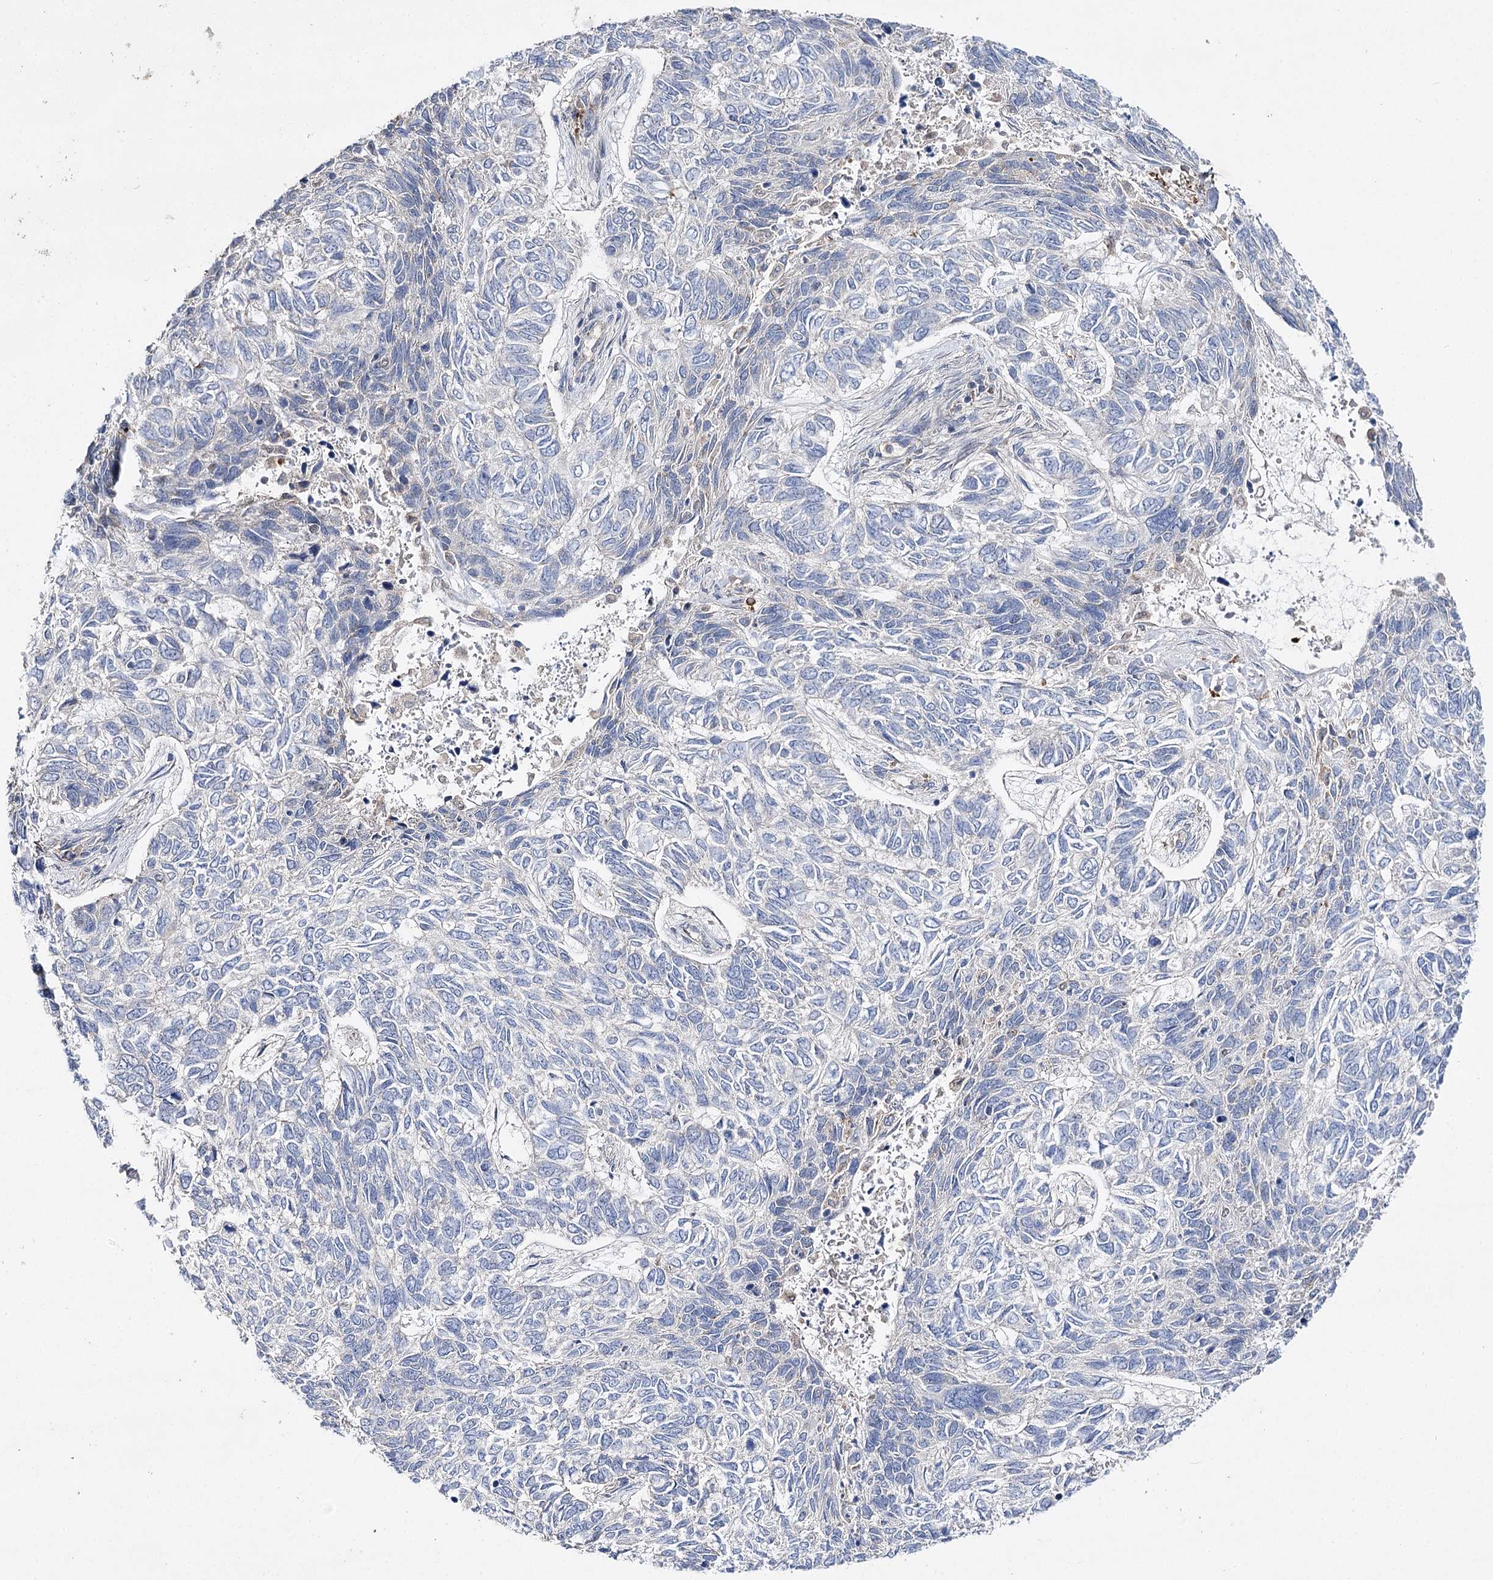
{"staining": {"intensity": "negative", "quantity": "none", "location": "none"}, "tissue": "skin cancer", "cell_type": "Tumor cells", "image_type": "cancer", "snomed": [{"axis": "morphology", "description": "Basal cell carcinoma"}, {"axis": "topography", "description": "Skin"}], "caption": "IHC micrograph of basal cell carcinoma (skin) stained for a protein (brown), which demonstrates no staining in tumor cells.", "gene": "AURKC", "patient": {"sex": "female", "age": 65}}